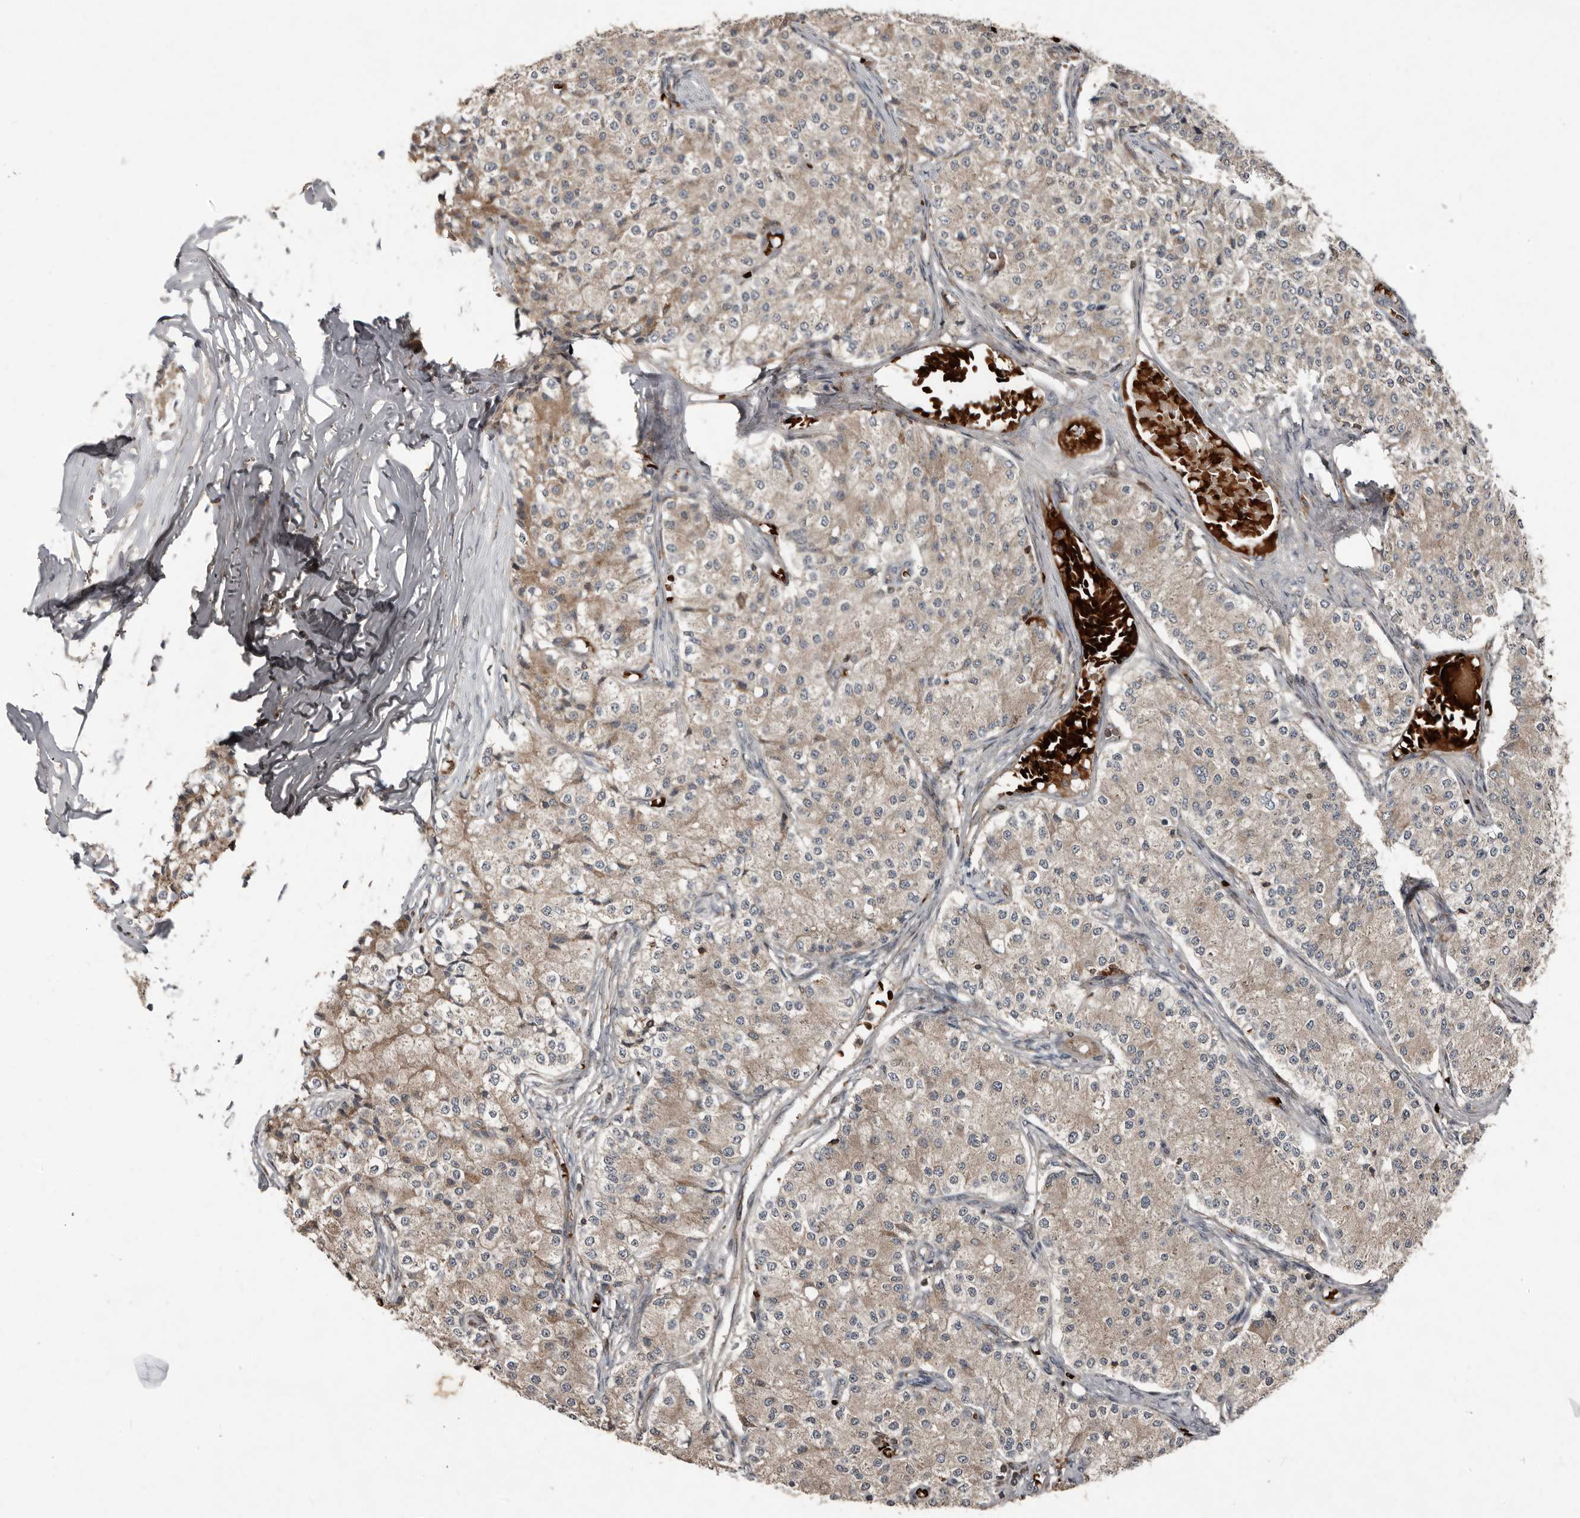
{"staining": {"intensity": "weak", "quantity": "25%-75%", "location": "cytoplasmic/membranous"}, "tissue": "carcinoid", "cell_type": "Tumor cells", "image_type": "cancer", "snomed": [{"axis": "morphology", "description": "Carcinoid, malignant, NOS"}, {"axis": "topography", "description": "Colon"}], "caption": "A brown stain shows weak cytoplasmic/membranous staining of a protein in human malignant carcinoid tumor cells.", "gene": "FBXO31", "patient": {"sex": "female", "age": 52}}